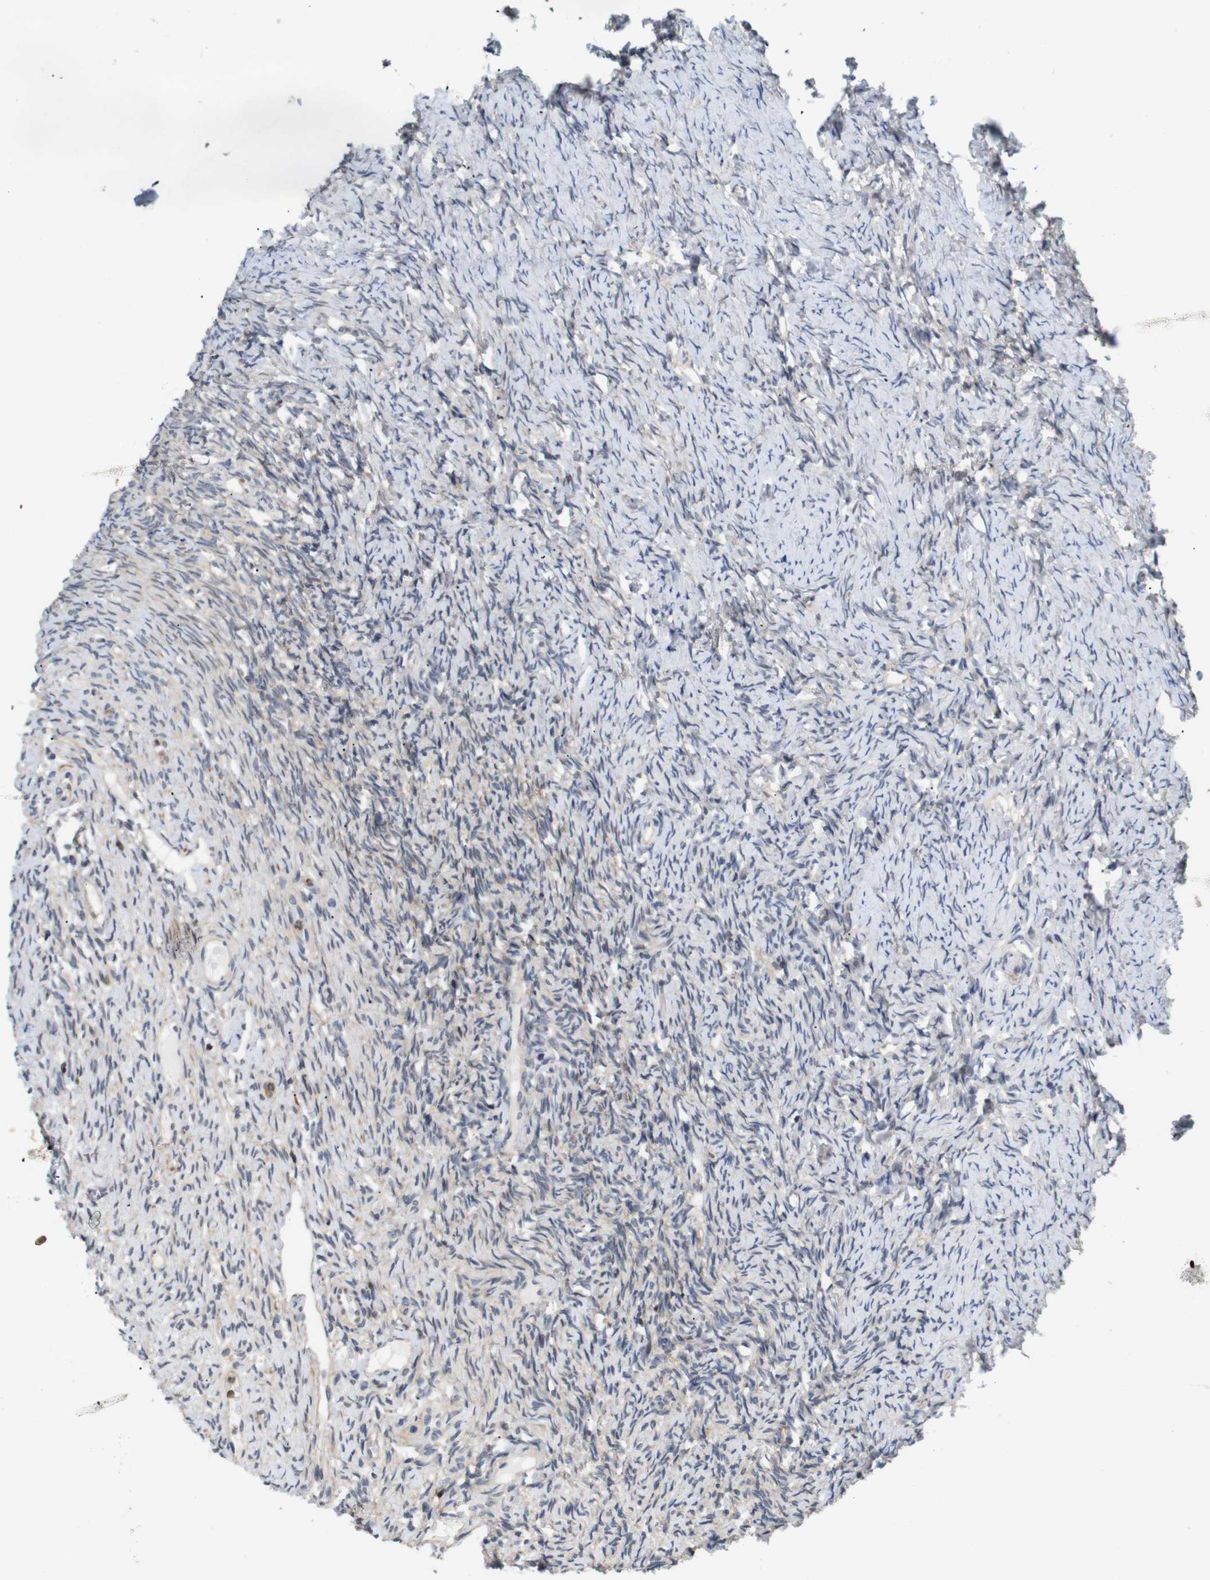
{"staining": {"intensity": "weak", "quantity": "<25%", "location": "cytoplasmic/membranous"}, "tissue": "ovary", "cell_type": "Ovarian stroma cells", "image_type": "normal", "snomed": [{"axis": "morphology", "description": "Normal tissue, NOS"}, {"axis": "topography", "description": "Ovary"}], "caption": "Protein analysis of normal ovary reveals no significant positivity in ovarian stroma cells.", "gene": "BRWD3", "patient": {"sex": "female", "age": 33}}